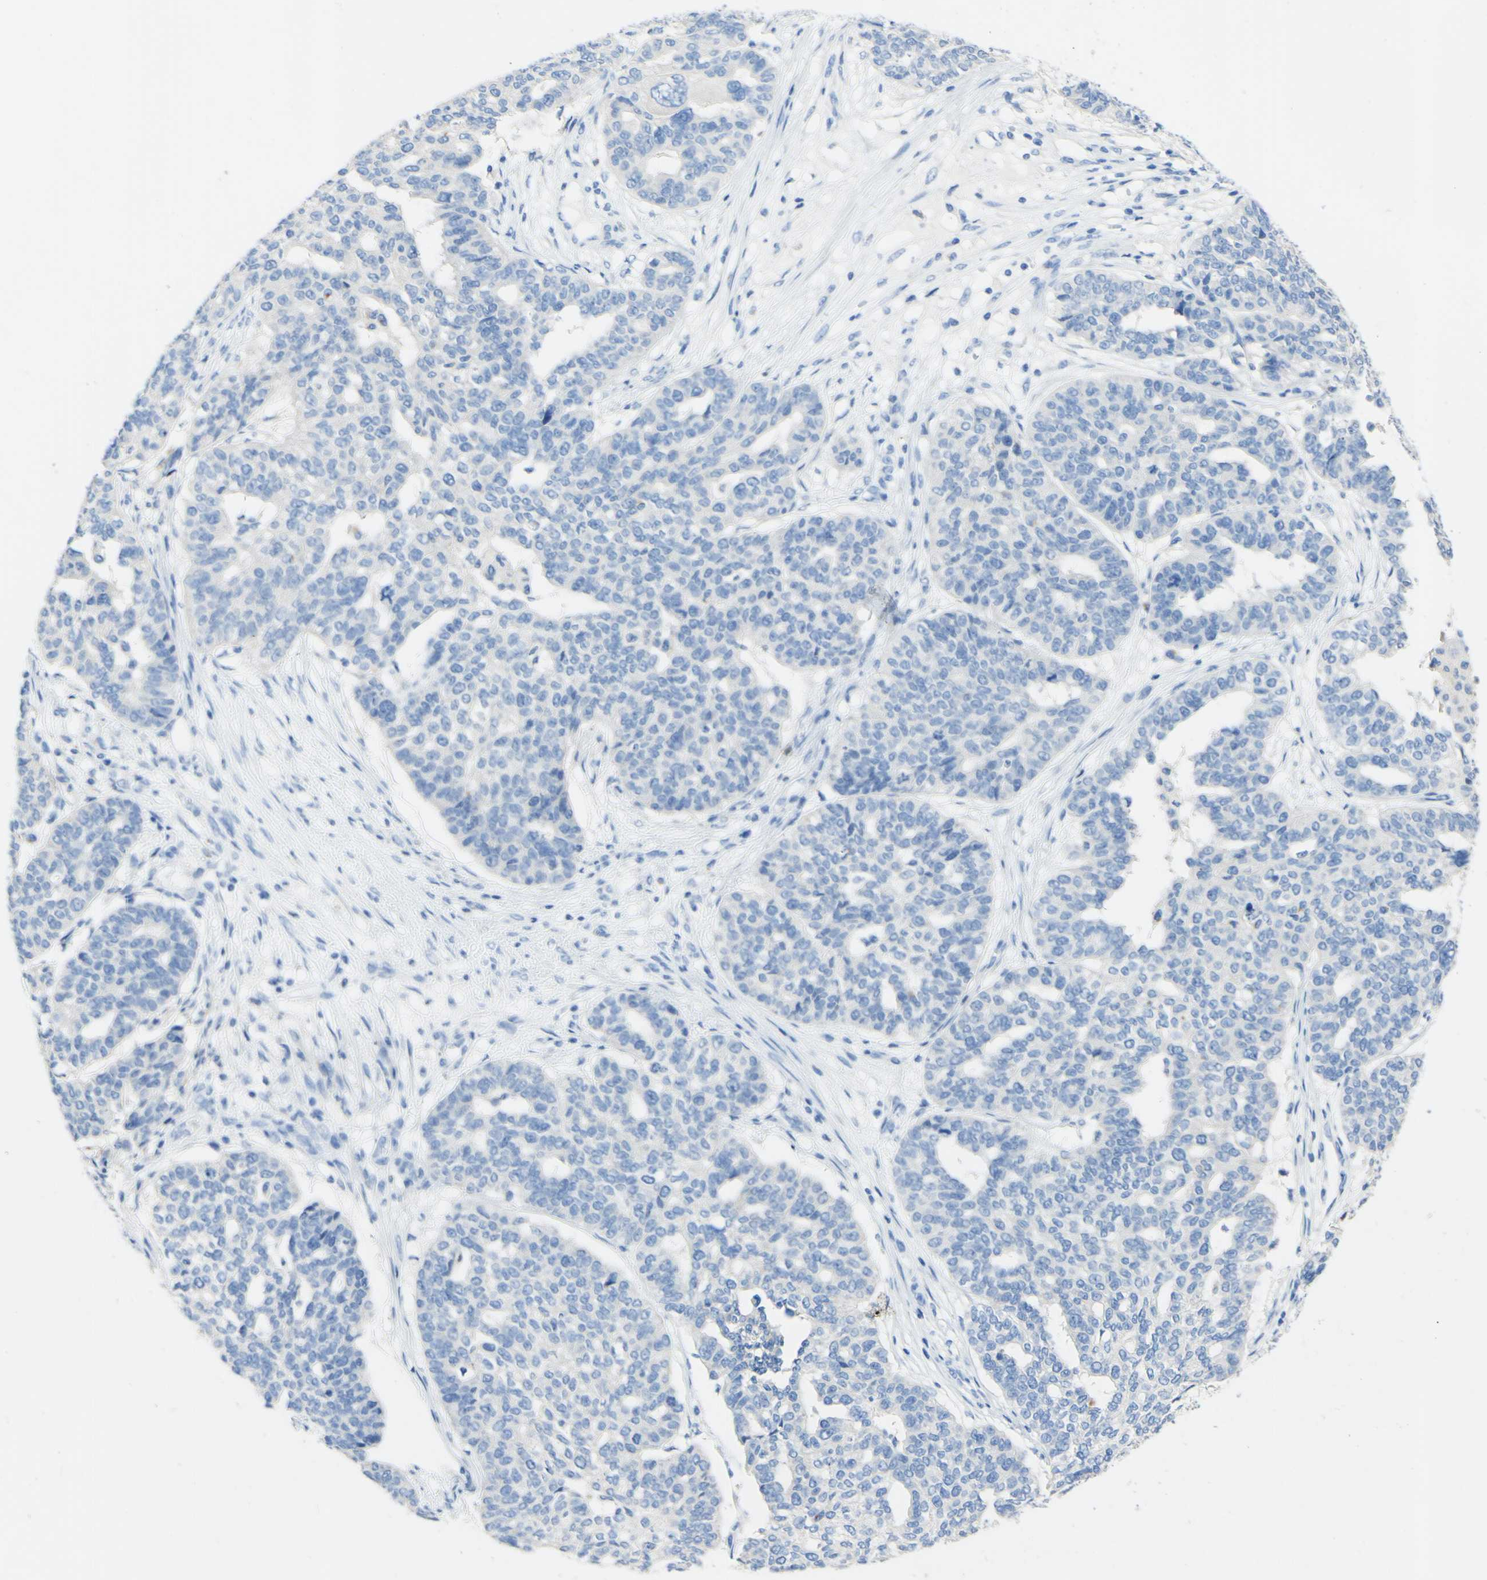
{"staining": {"intensity": "negative", "quantity": "none", "location": "none"}, "tissue": "ovarian cancer", "cell_type": "Tumor cells", "image_type": "cancer", "snomed": [{"axis": "morphology", "description": "Cystadenocarcinoma, serous, NOS"}, {"axis": "topography", "description": "Ovary"}], "caption": "Serous cystadenocarcinoma (ovarian) was stained to show a protein in brown. There is no significant positivity in tumor cells.", "gene": "FGF4", "patient": {"sex": "female", "age": 59}}